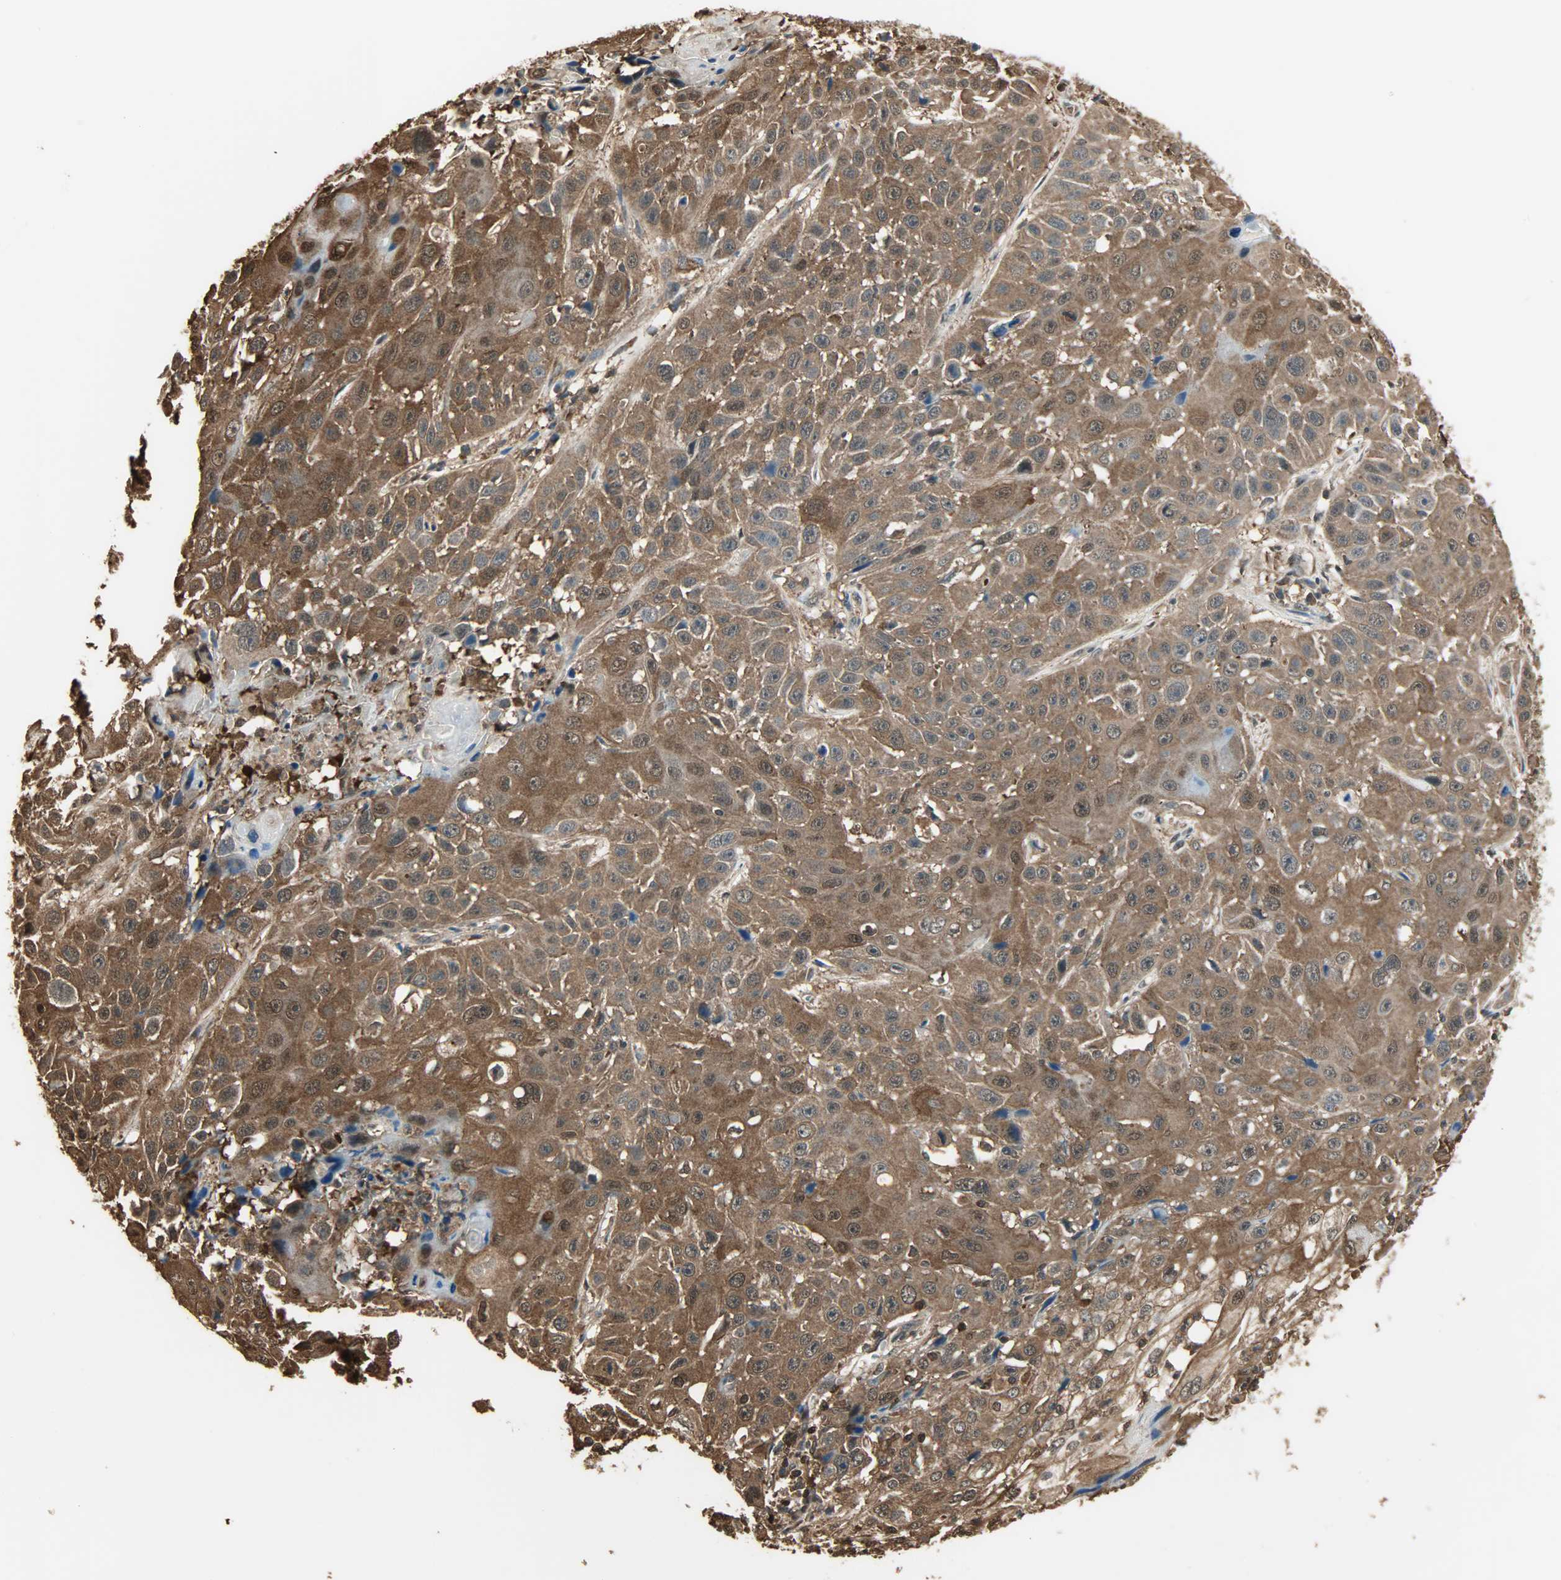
{"staining": {"intensity": "strong", "quantity": ">75%", "location": "cytoplasmic/membranous,nuclear"}, "tissue": "cervical cancer", "cell_type": "Tumor cells", "image_type": "cancer", "snomed": [{"axis": "morphology", "description": "Squamous cell carcinoma, NOS"}, {"axis": "topography", "description": "Cervix"}], "caption": "Strong cytoplasmic/membranous and nuclear protein positivity is present in approximately >75% of tumor cells in squamous cell carcinoma (cervical).", "gene": "YWHAZ", "patient": {"sex": "female", "age": 39}}